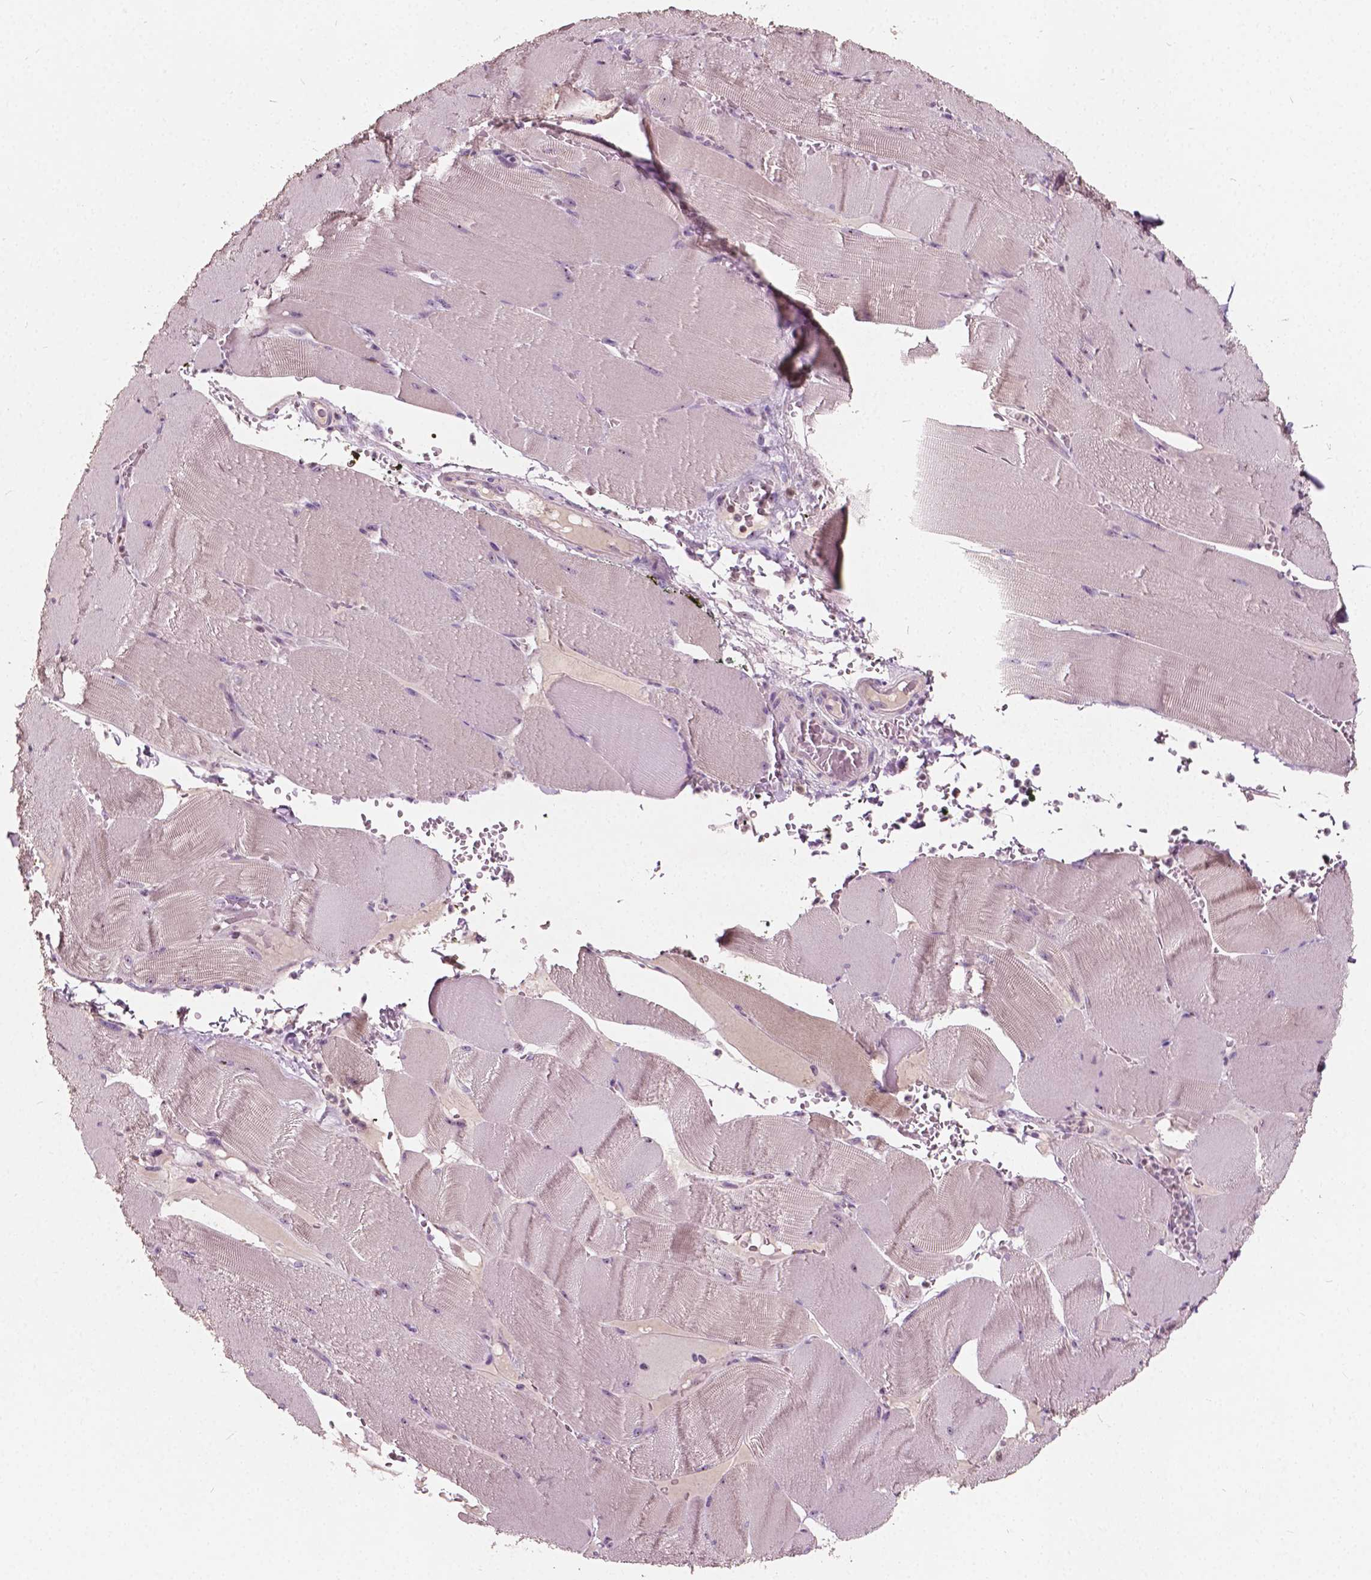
{"staining": {"intensity": "weak", "quantity": ">75%", "location": "cytoplasmic/membranous"}, "tissue": "skeletal muscle", "cell_type": "Myocytes", "image_type": "normal", "snomed": [{"axis": "morphology", "description": "Normal tissue, NOS"}, {"axis": "topography", "description": "Skeletal muscle"}], "caption": "About >75% of myocytes in unremarkable skeletal muscle demonstrate weak cytoplasmic/membranous protein expression as visualized by brown immunohistochemical staining.", "gene": "ODF3L2", "patient": {"sex": "male", "age": 56}}